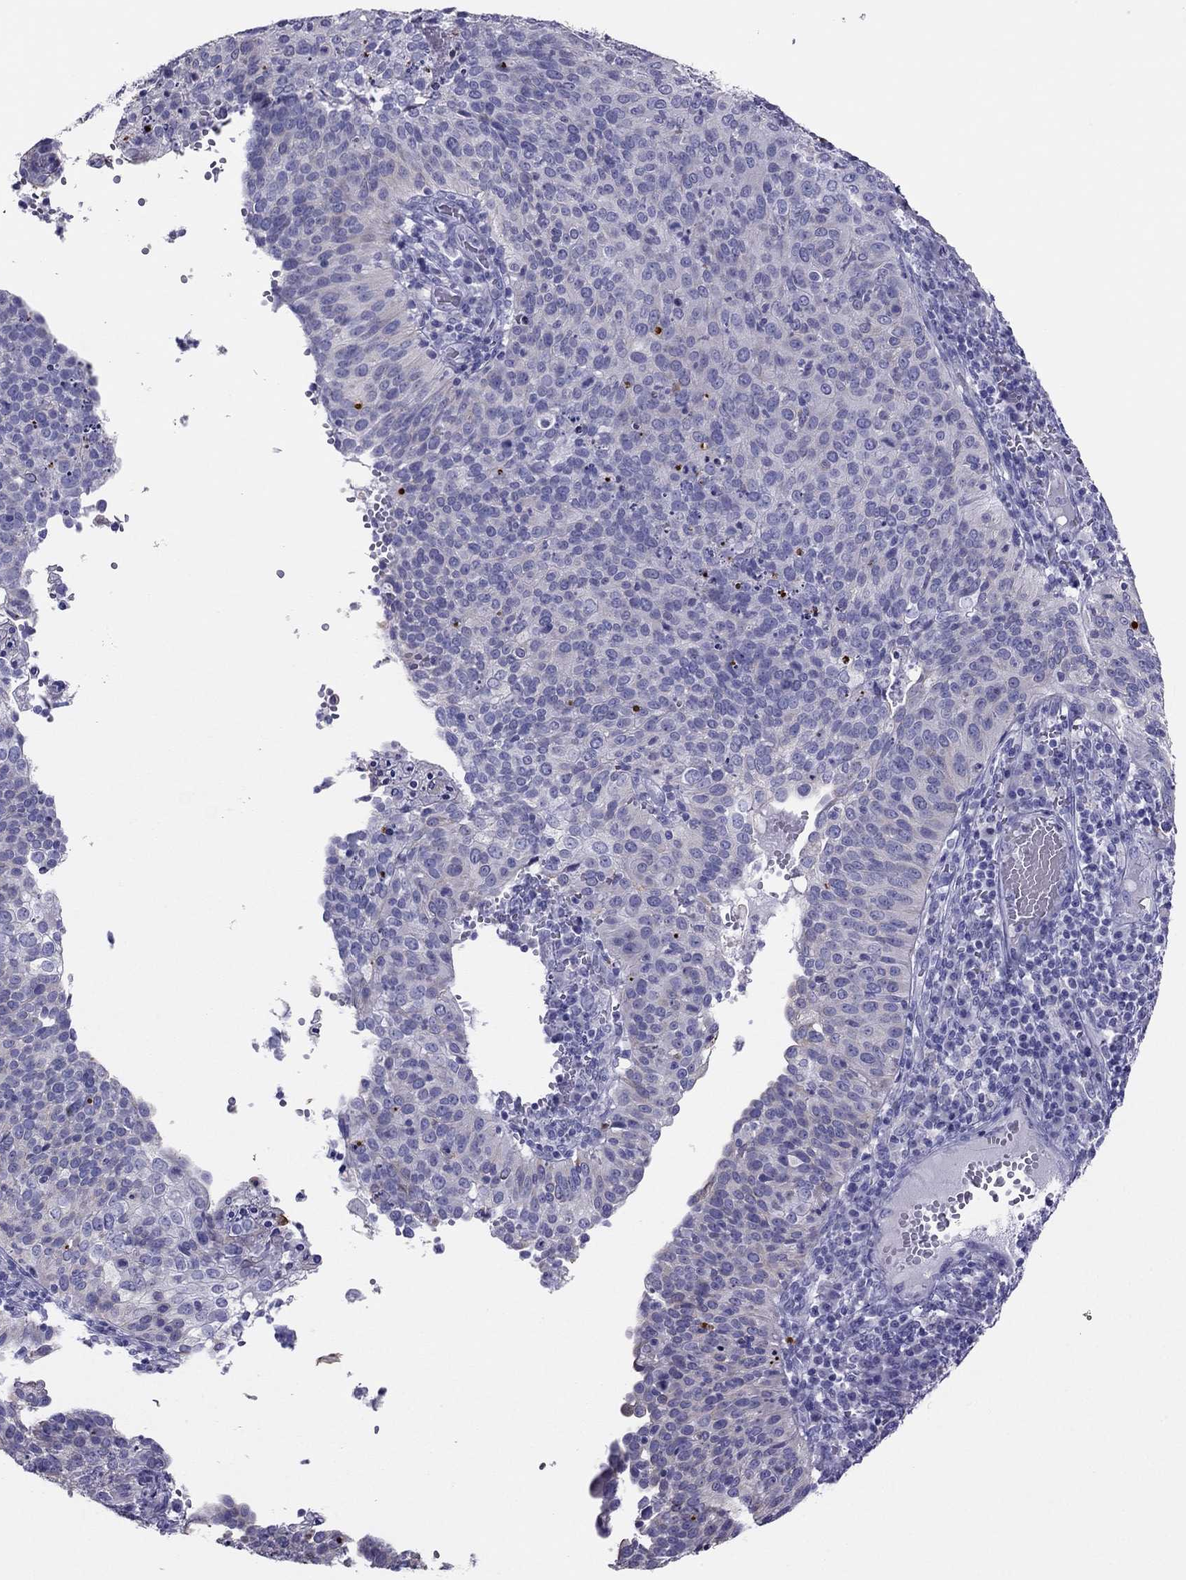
{"staining": {"intensity": "negative", "quantity": "none", "location": "none"}, "tissue": "cervical cancer", "cell_type": "Tumor cells", "image_type": "cancer", "snomed": [{"axis": "morphology", "description": "Squamous cell carcinoma, NOS"}, {"axis": "topography", "description": "Cervix"}], "caption": "Human cervical cancer stained for a protein using immunohistochemistry exhibits no positivity in tumor cells.", "gene": "MAEL", "patient": {"sex": "female", "age": 39}}